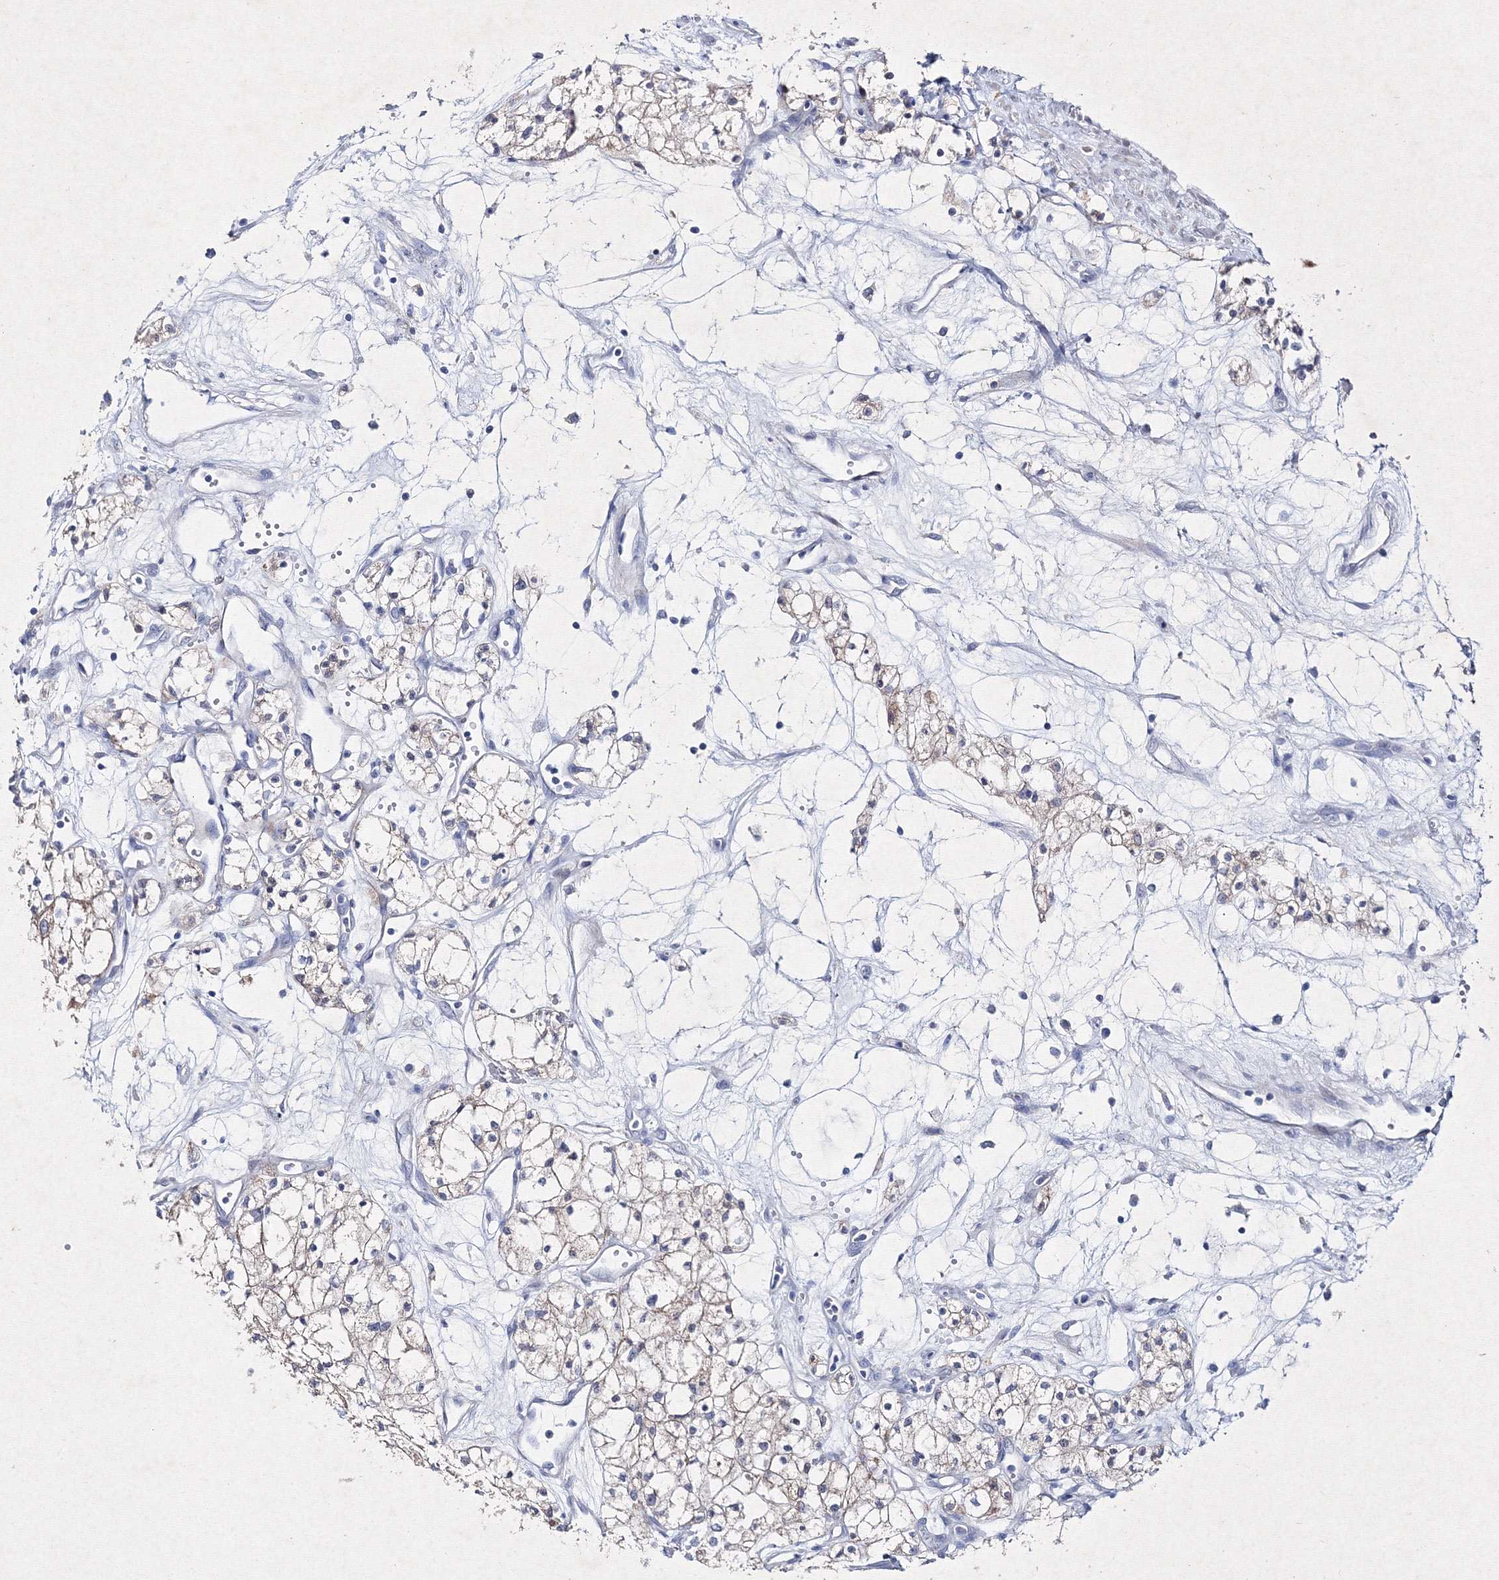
{"staining": {"intensity": "weak", "quantity": "<25%", "location": "cytoplasmic/membranous"}, "tissue": "renal cancer", "cell_type": "Tumor cells", "image_type": "cancer", "snomed": [{"axis": "morphology", "description": "Adenocarcinoma, NOS"}, {"axis": "topography", "description": "Kidney"}], "caption": "A high-resolution image shows immunohistochemistry (IHC) staining of renal adenocarcinoma, which displays no significant expression in tumor cells.", "gene": "SMIM29", "patient": {"sex": "male", "age": 59}}